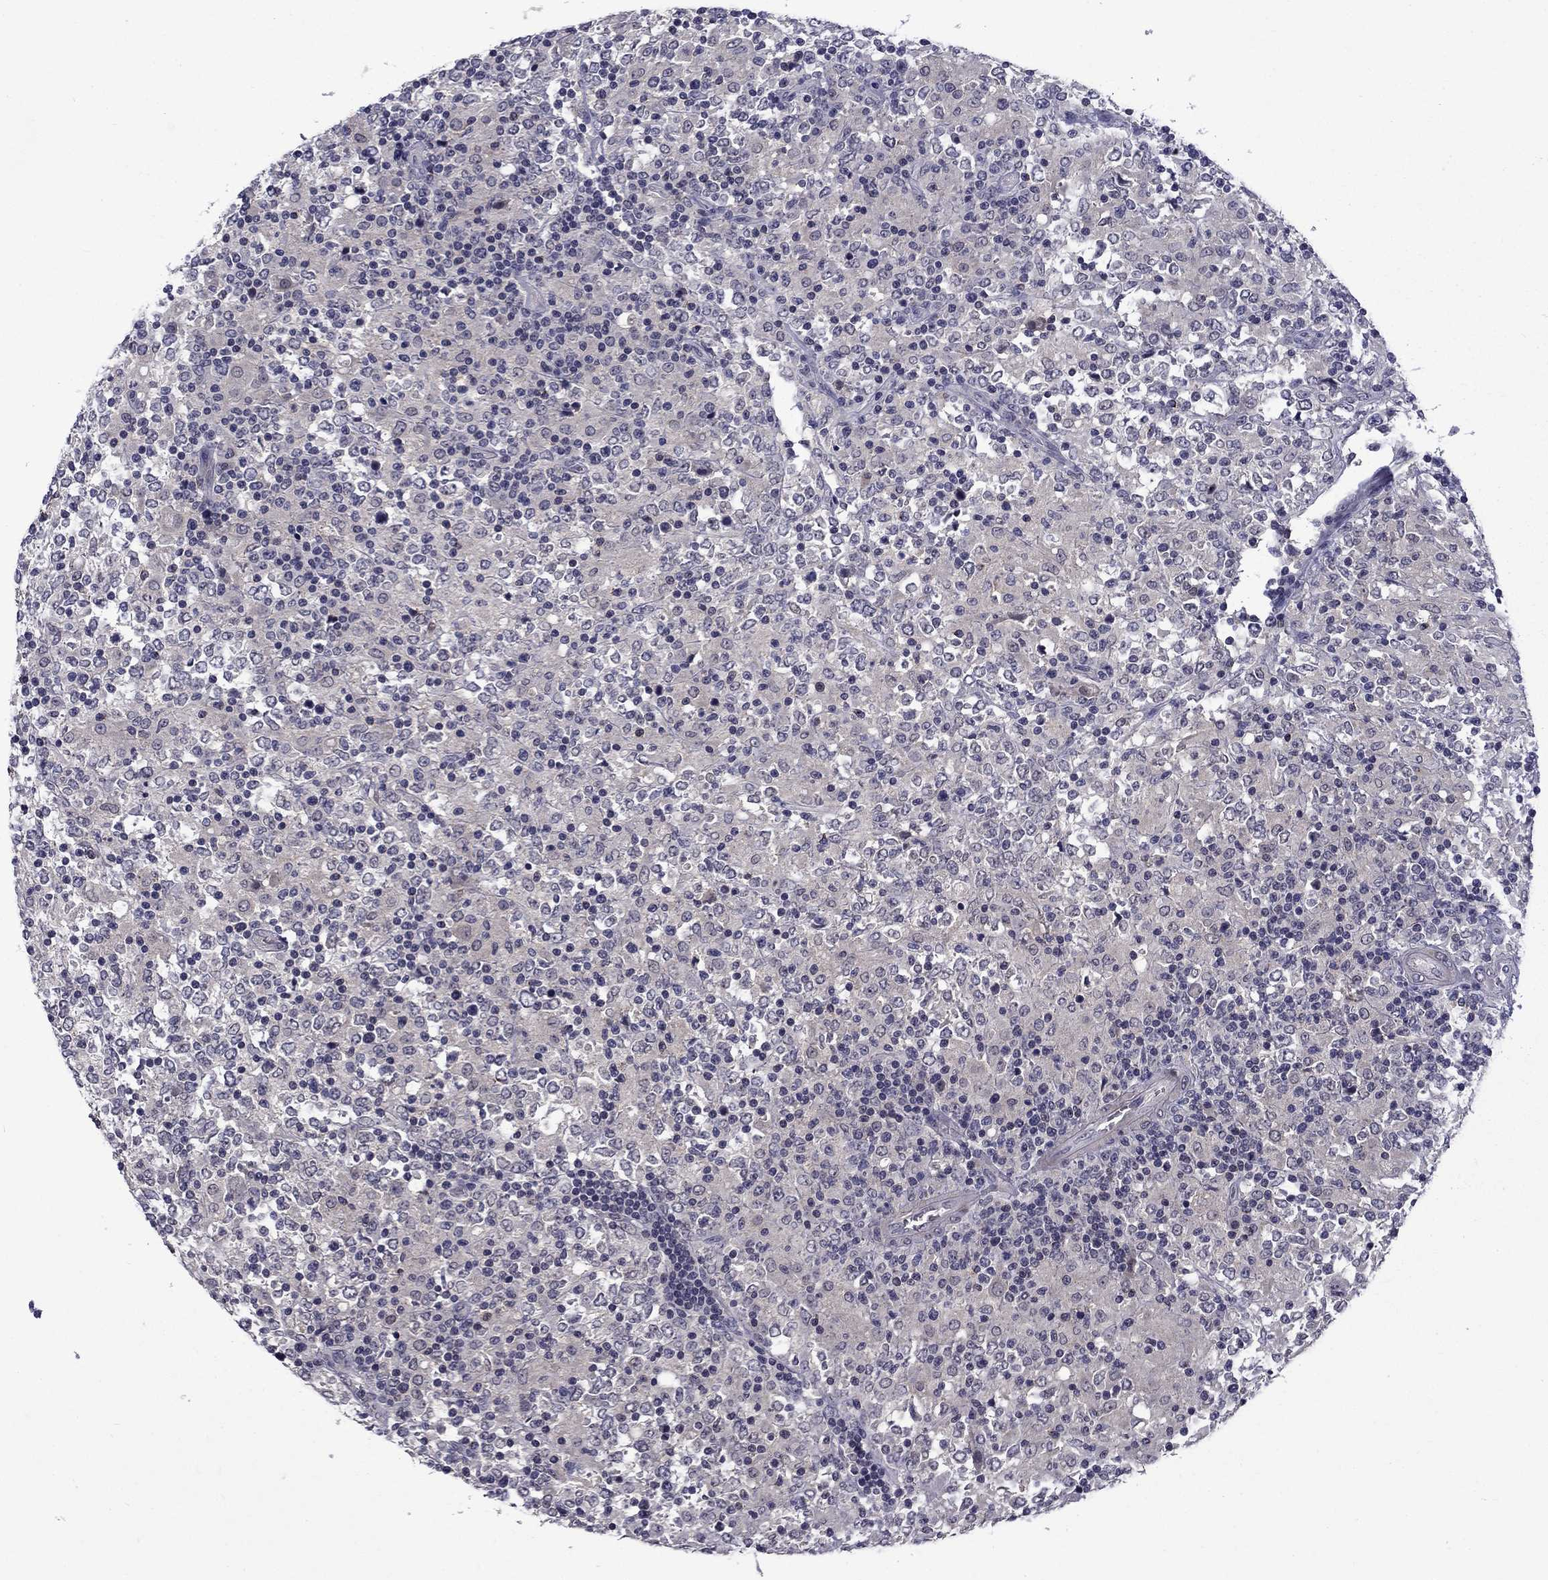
{"staining": {"intensity": "negative", "quantity": "none", "location": "none"}, "tissue": "lymphoma", "cell_type": "Tumor cells", "image_type": "cancer", "snomed": [{"axis": "morphology", "description": "Malignant lymphoma, non-Hodgkin's type, High grade"}, {"axis": "topography", "description": "Lymph node"}], "caption": "An image of high-grade malignant lymphoma, non-Hodgkin's type stained for a protein exhibits no brown staining in tumor cells.", "gene": "SNTA1", "patient": {"sex": "female", "age": 84}}